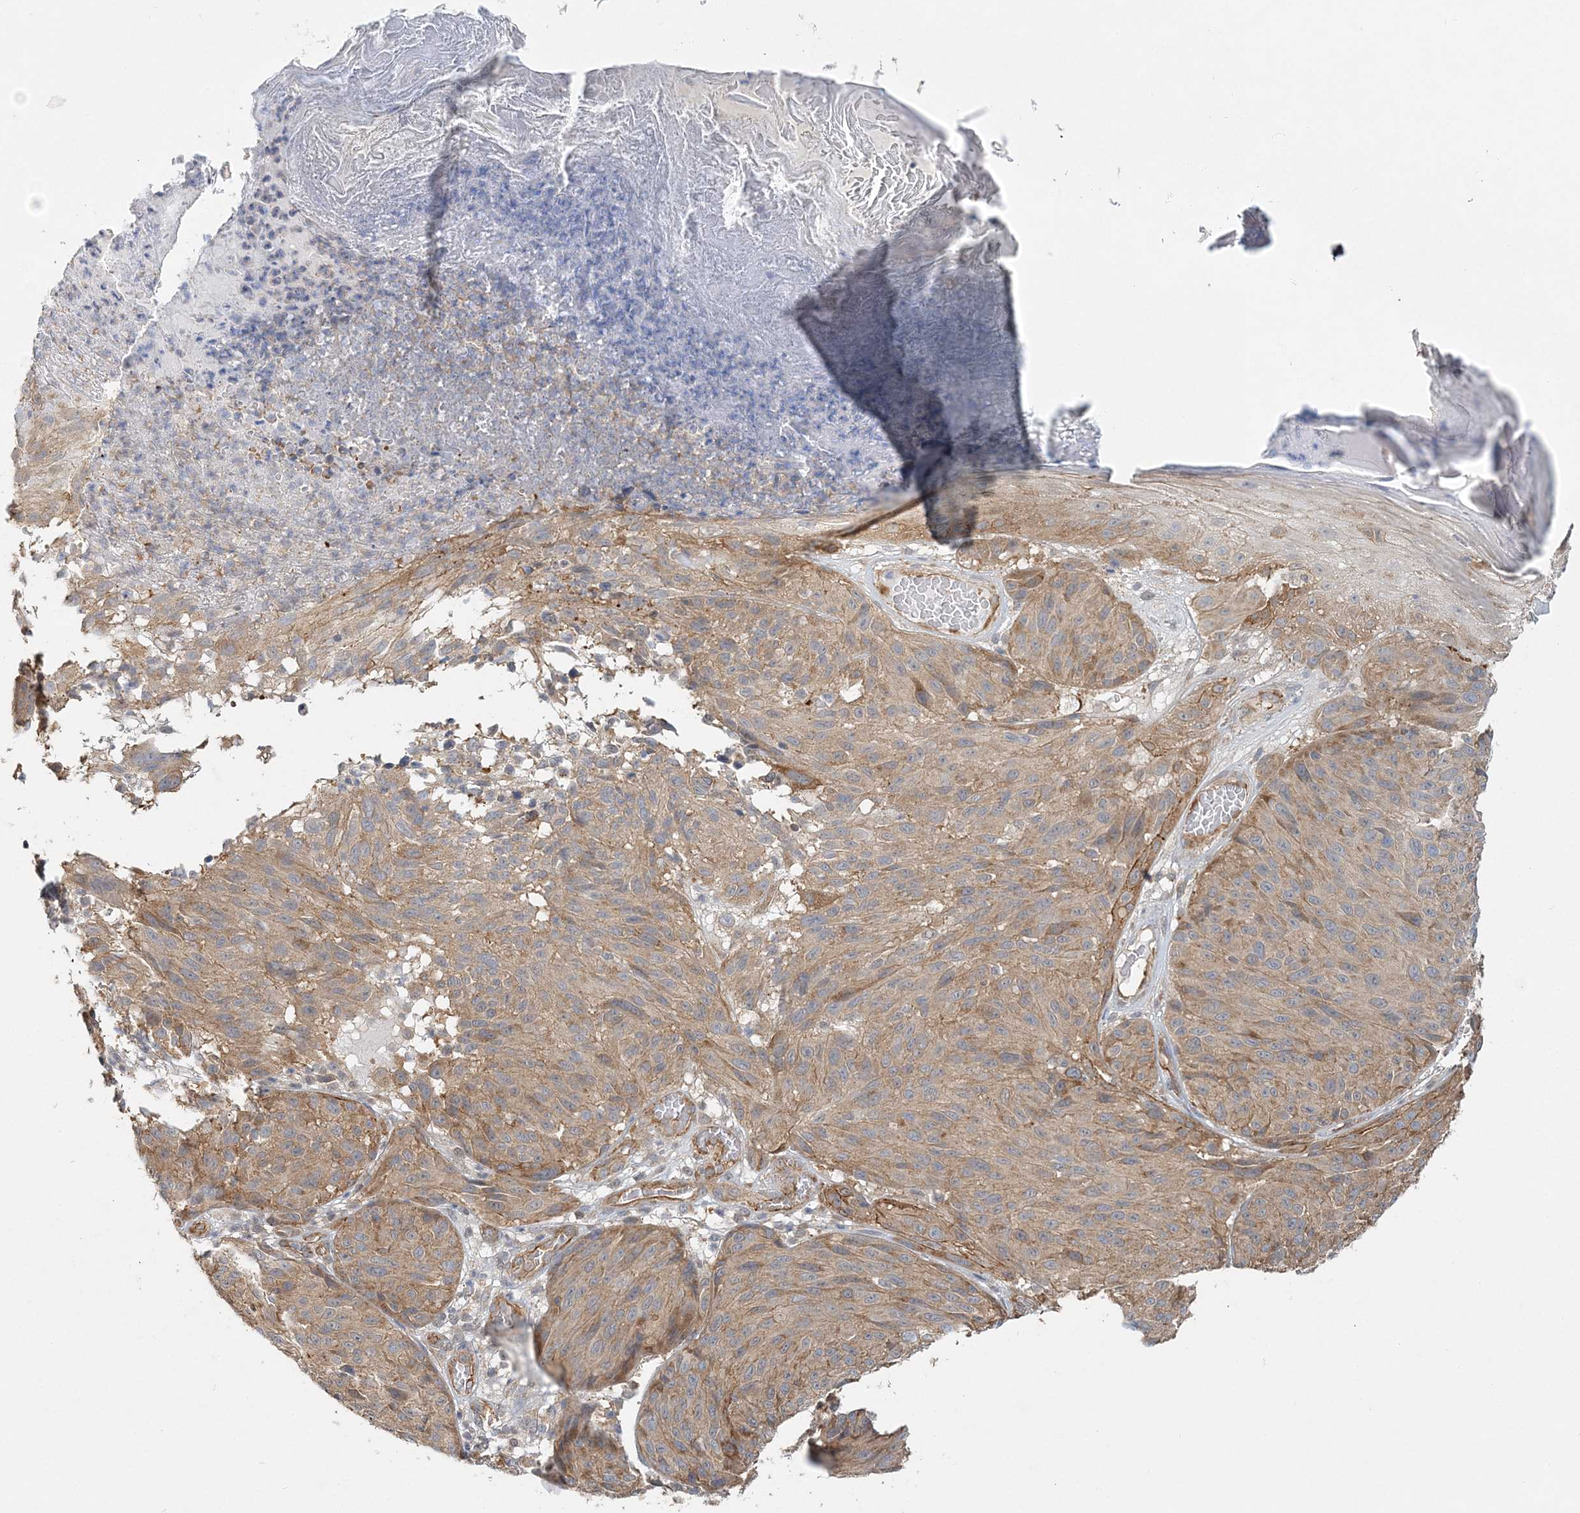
{"staining": {"intensity": "moderate", "quantity": ">75%", "location": "cytoplasmic/membranous"}, "tissue": "melanoma", "cell_type": "Tumor cells", "image_type": "cancer", "snomed": [{"axis": "morphology", "description": "Malignant melanoma, NOS"}, {"axis": "topography", "description": "Skin"}], "caption": "Protein analysis of malignant melanoma tissue displays moderate cytoplasmic/membranous expression in about >75% of tumor cells. (DAB IHC with brightfield microscopy, high magnification).", "gene": "MAT2B", "patient": {"sex": "male", "age": 83}}